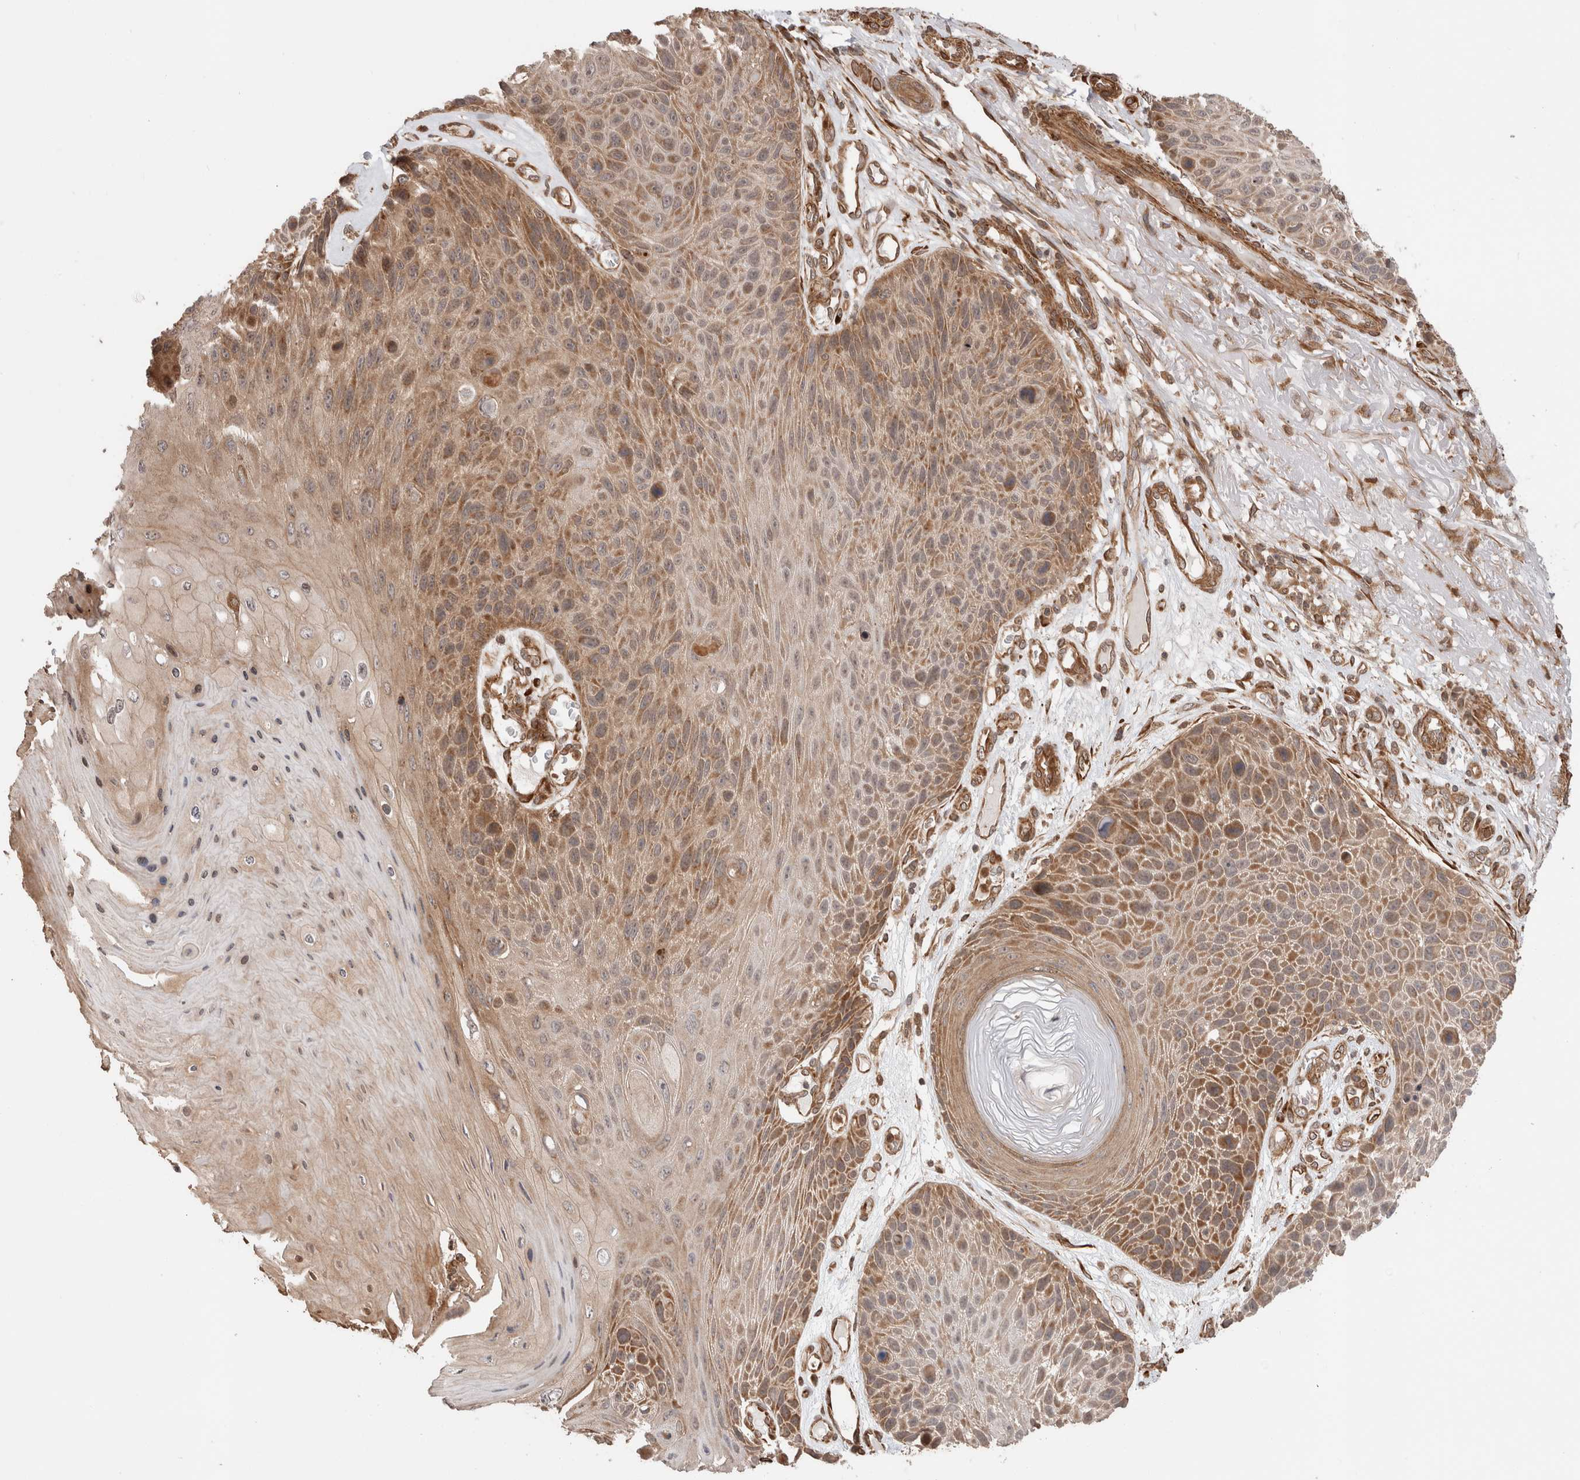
{"staining": {"intensity": "moderate", "quantity": ">75%", "location": "cytoplasmic/membranous"}, "tissue": "skin cancer", "cell_type": "Tumor cells", "image_type": "cancer", "snomed": [{"axis": "morphology", "description": "Squamous cell carcinoma, NOS"}, {"axis": "topography", "description": "Skin"}], "caption": "There is medium levels of moderate cytoplasmic/membranous expression in tumor cells of squamous cell carcinoma (skin), as demonstrated by immunohistochemical staining (brown color).", "gene": "ZNF649", "patient": {"sex": "female", "age": 88}}